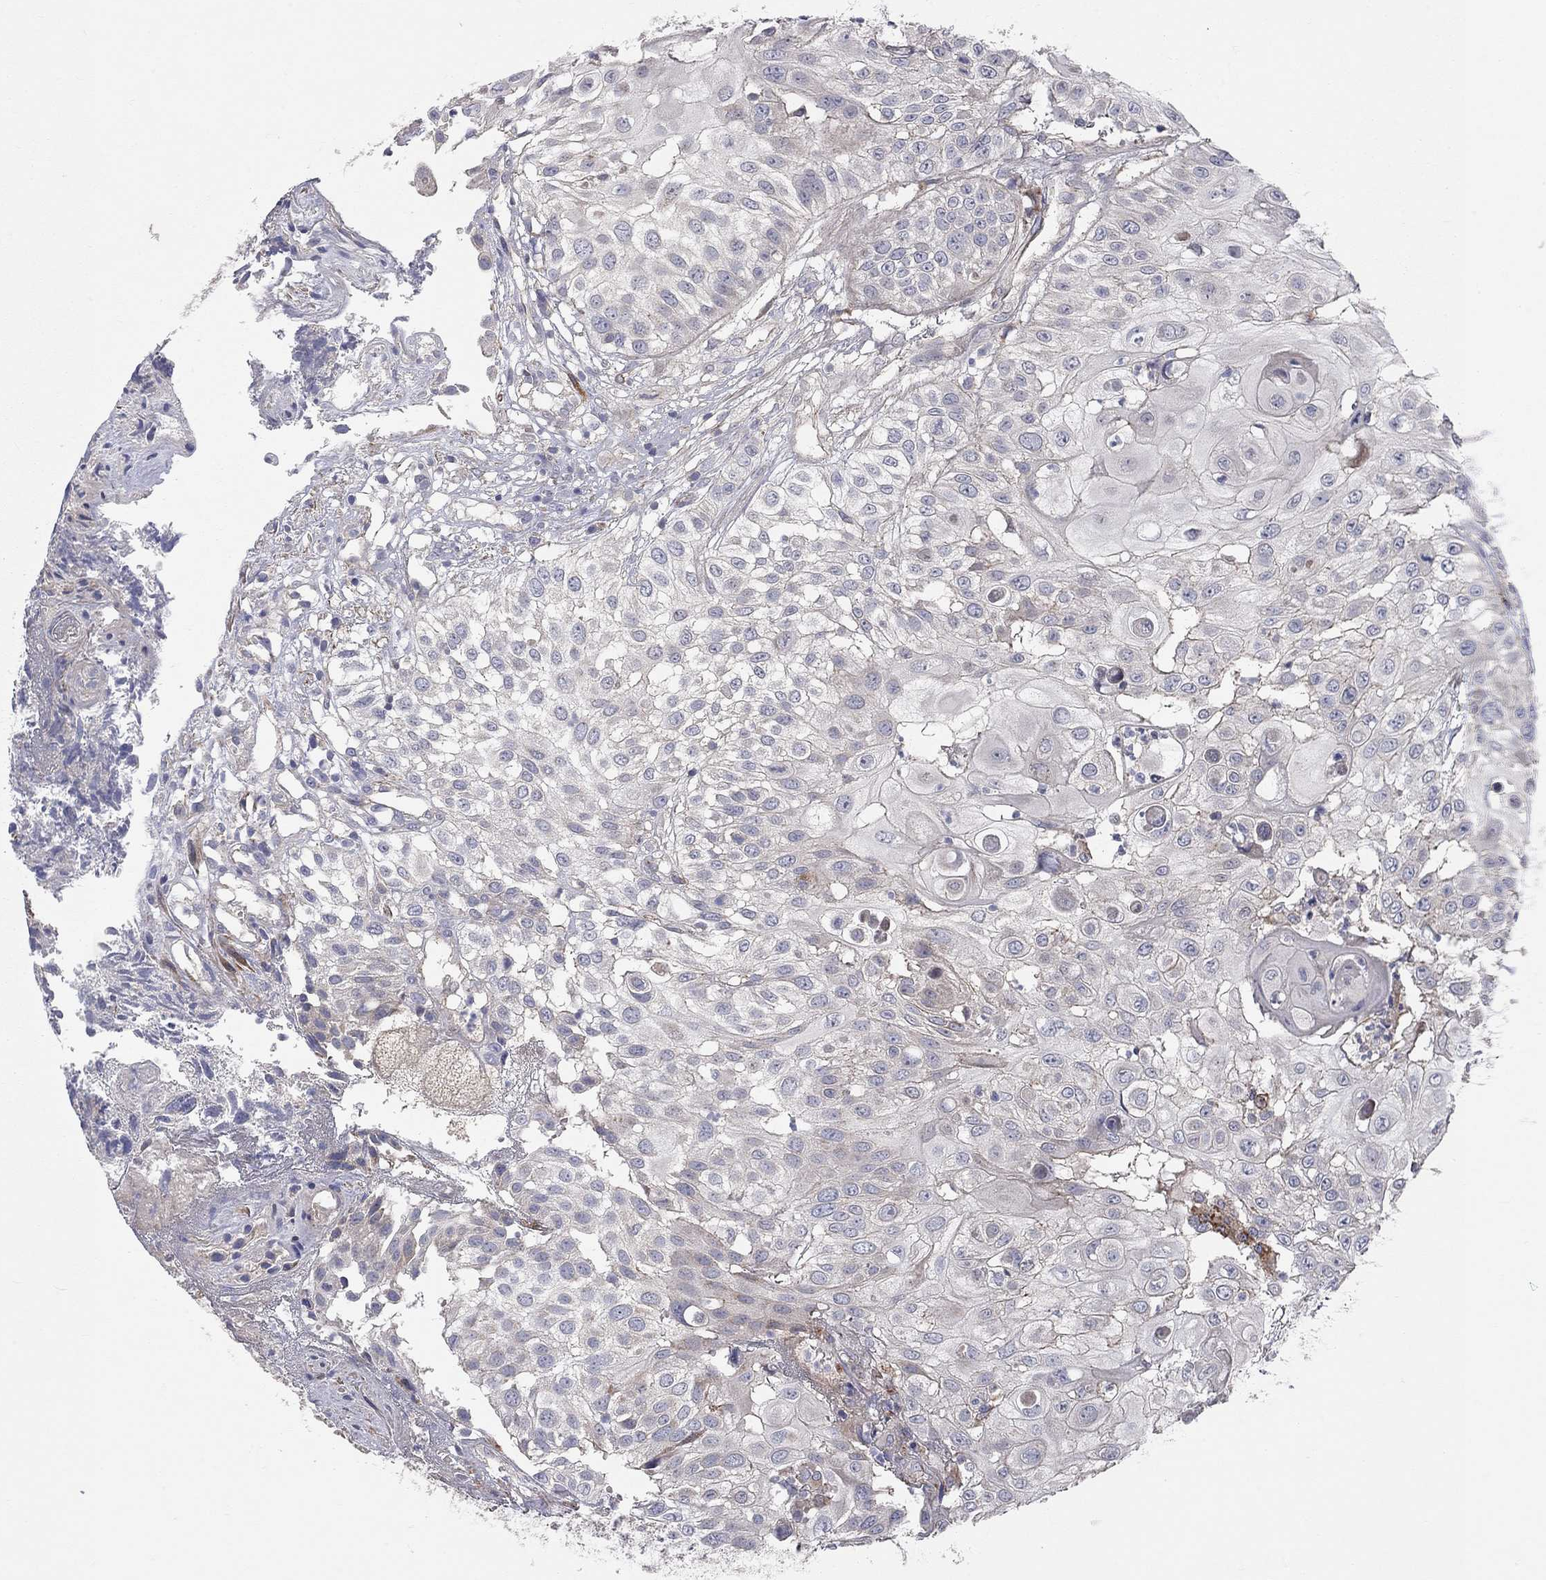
{"staining": {"intensity": "weak", "quantity": "<25%", "location": "cytoplasmic/membranous"}, "tissue": "urothelial cancer", "cell_type": "Tumor cells", "image_type": "cancer", "snomed": [{"axis": "morphology", "description": "Urothelial carcinoma, High grade"}, {"axis": "topography", "description": "Urinary bladder"}], "caption": "High-grade urothelial carcinoma stained for a protein using immunohistochemistry (IHC) shows no staining tumor cells.", "gene": "KANSL1L", "patient": {"sex": "female", "age": 79}}